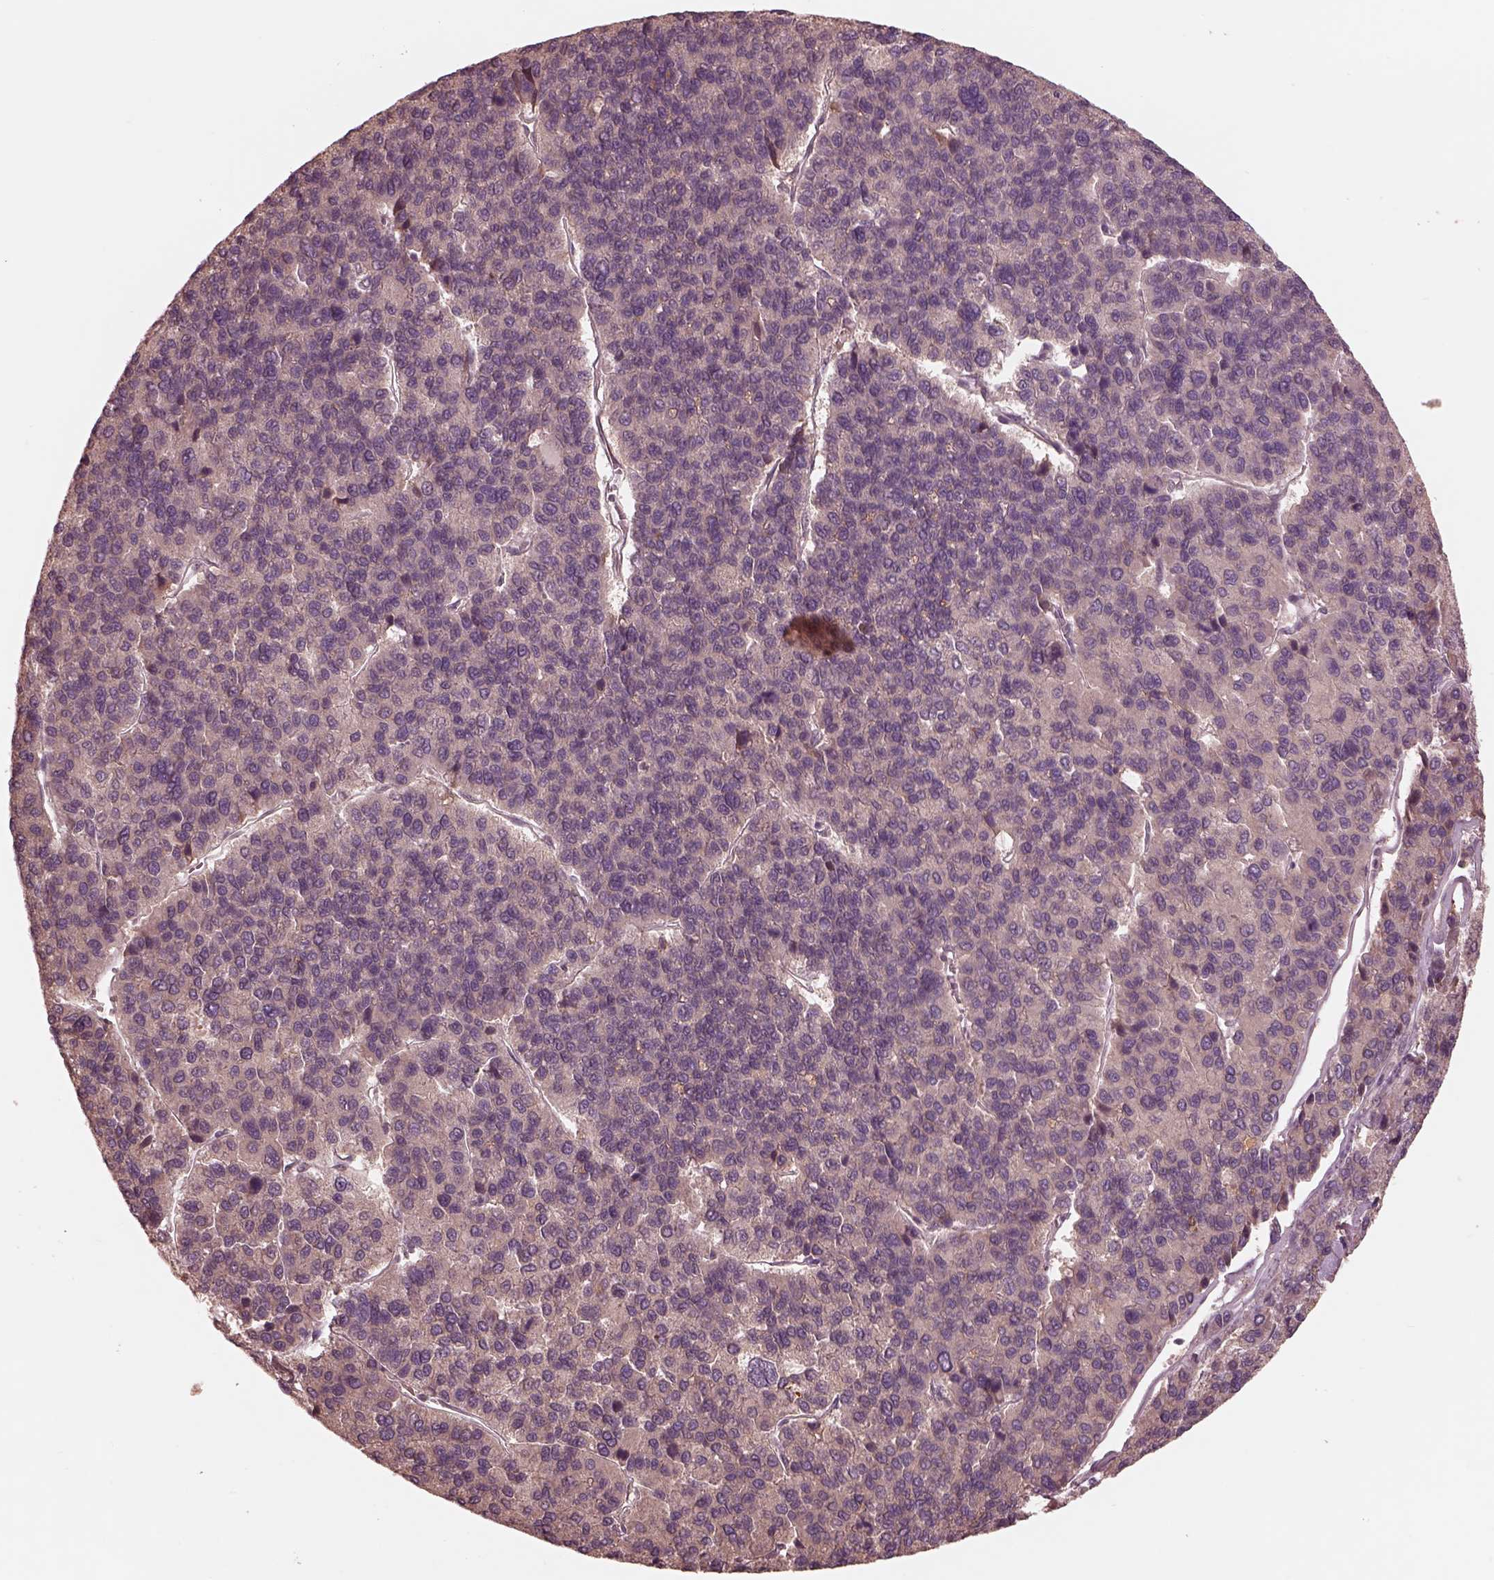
{"staining": {"intensity": "negative", "quantity": "none", "location": "none"}, "tissue": "liver cancer", "cell_type": "Tumor cells", "image_type": "cancer", "snomed": [{"axis": "morphology", "description": "Carcinoma, Hepatocellular, NOS"}, {"axis": "topography", "description": "Liver"}], "caption": "Histopathology image shows no significant protein expression in tumor cells of hepatocellular carcinoma (liver). (DAB immunohistochemistry with hematoxylin counter stain).", "gene": "TF", "patient": {"sex": "female", "age": 41}}